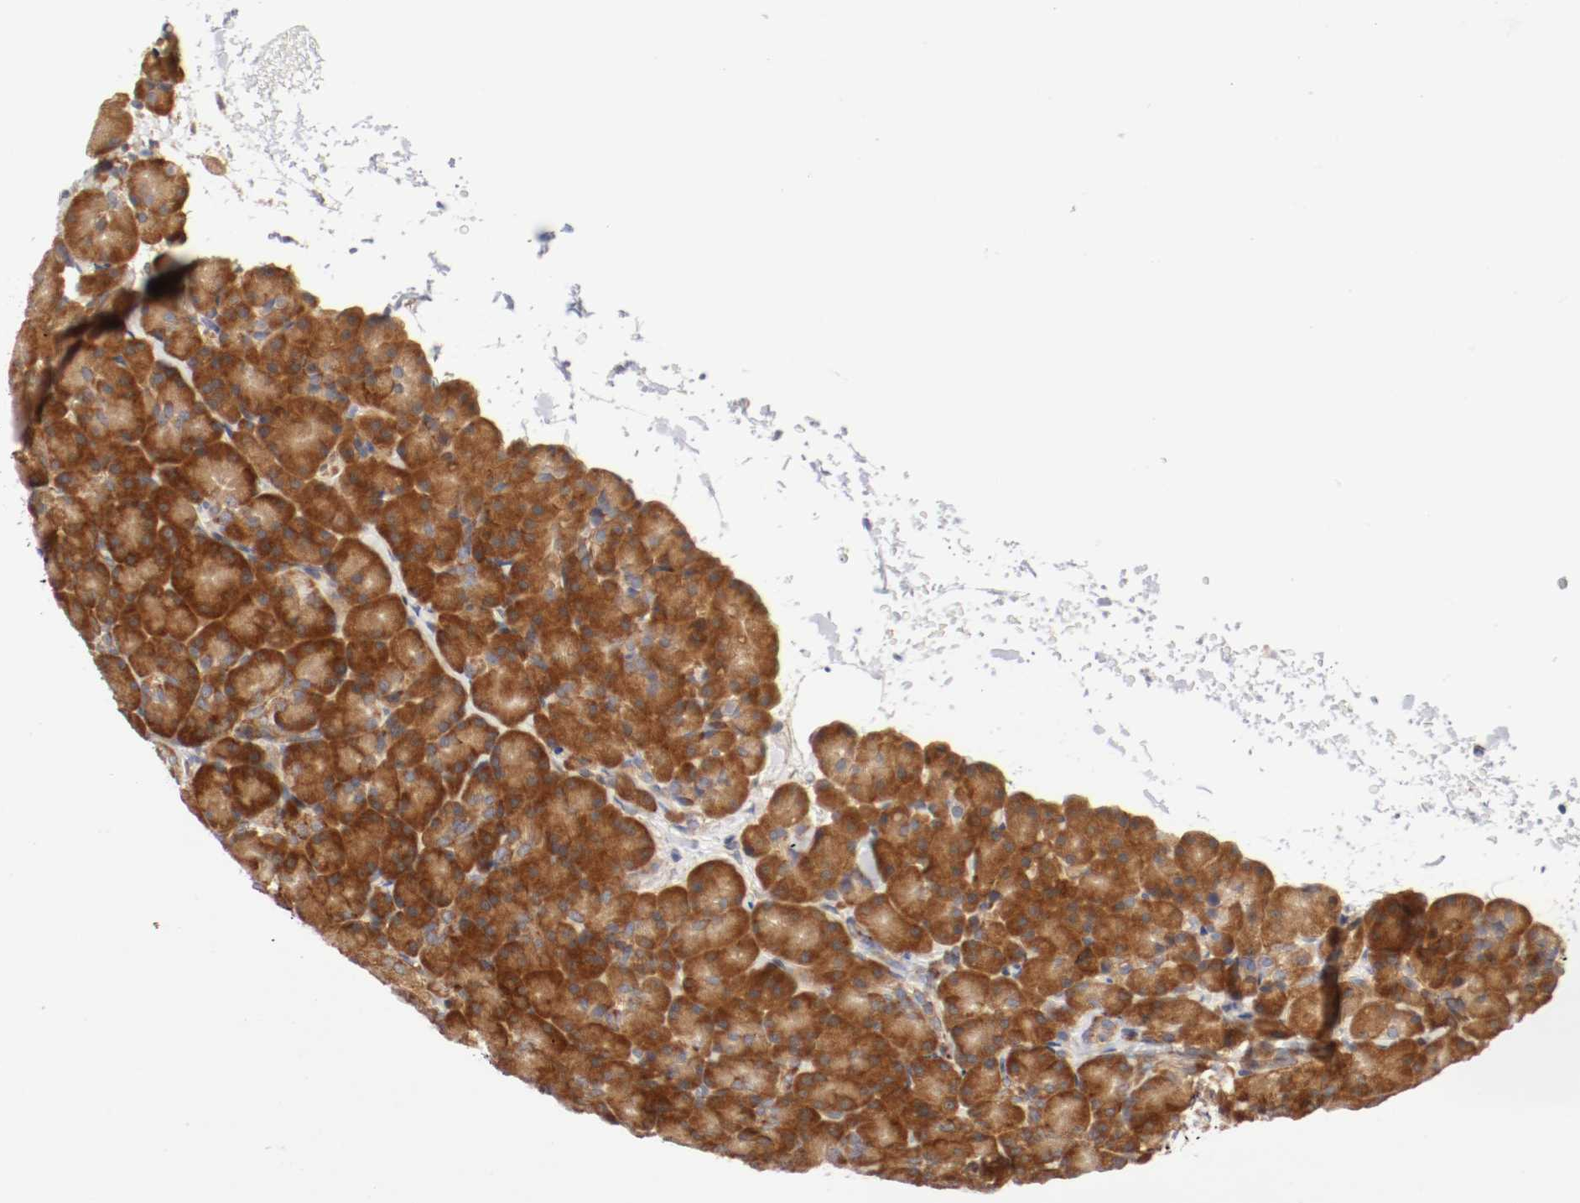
{"staining": {"intensity": "moderate", "quantity": ">75%", "location": "cytoplasmic/membranous"}, "tissue": "pancreas", "cell_type": "Exocrine glandular cells", "image_type": "normal", "snomed": [{"axis": "morphology", "description": "Normal tissue, NOS"}, {"axis": "topography", "description": "Pancreas"}], "caption": "Human pancreas stained with a protein marker exhibits moderate staining in exocrine glandular cells.", "gene": "FKBP3", "patient": {"sex": "female", "age": 43}}